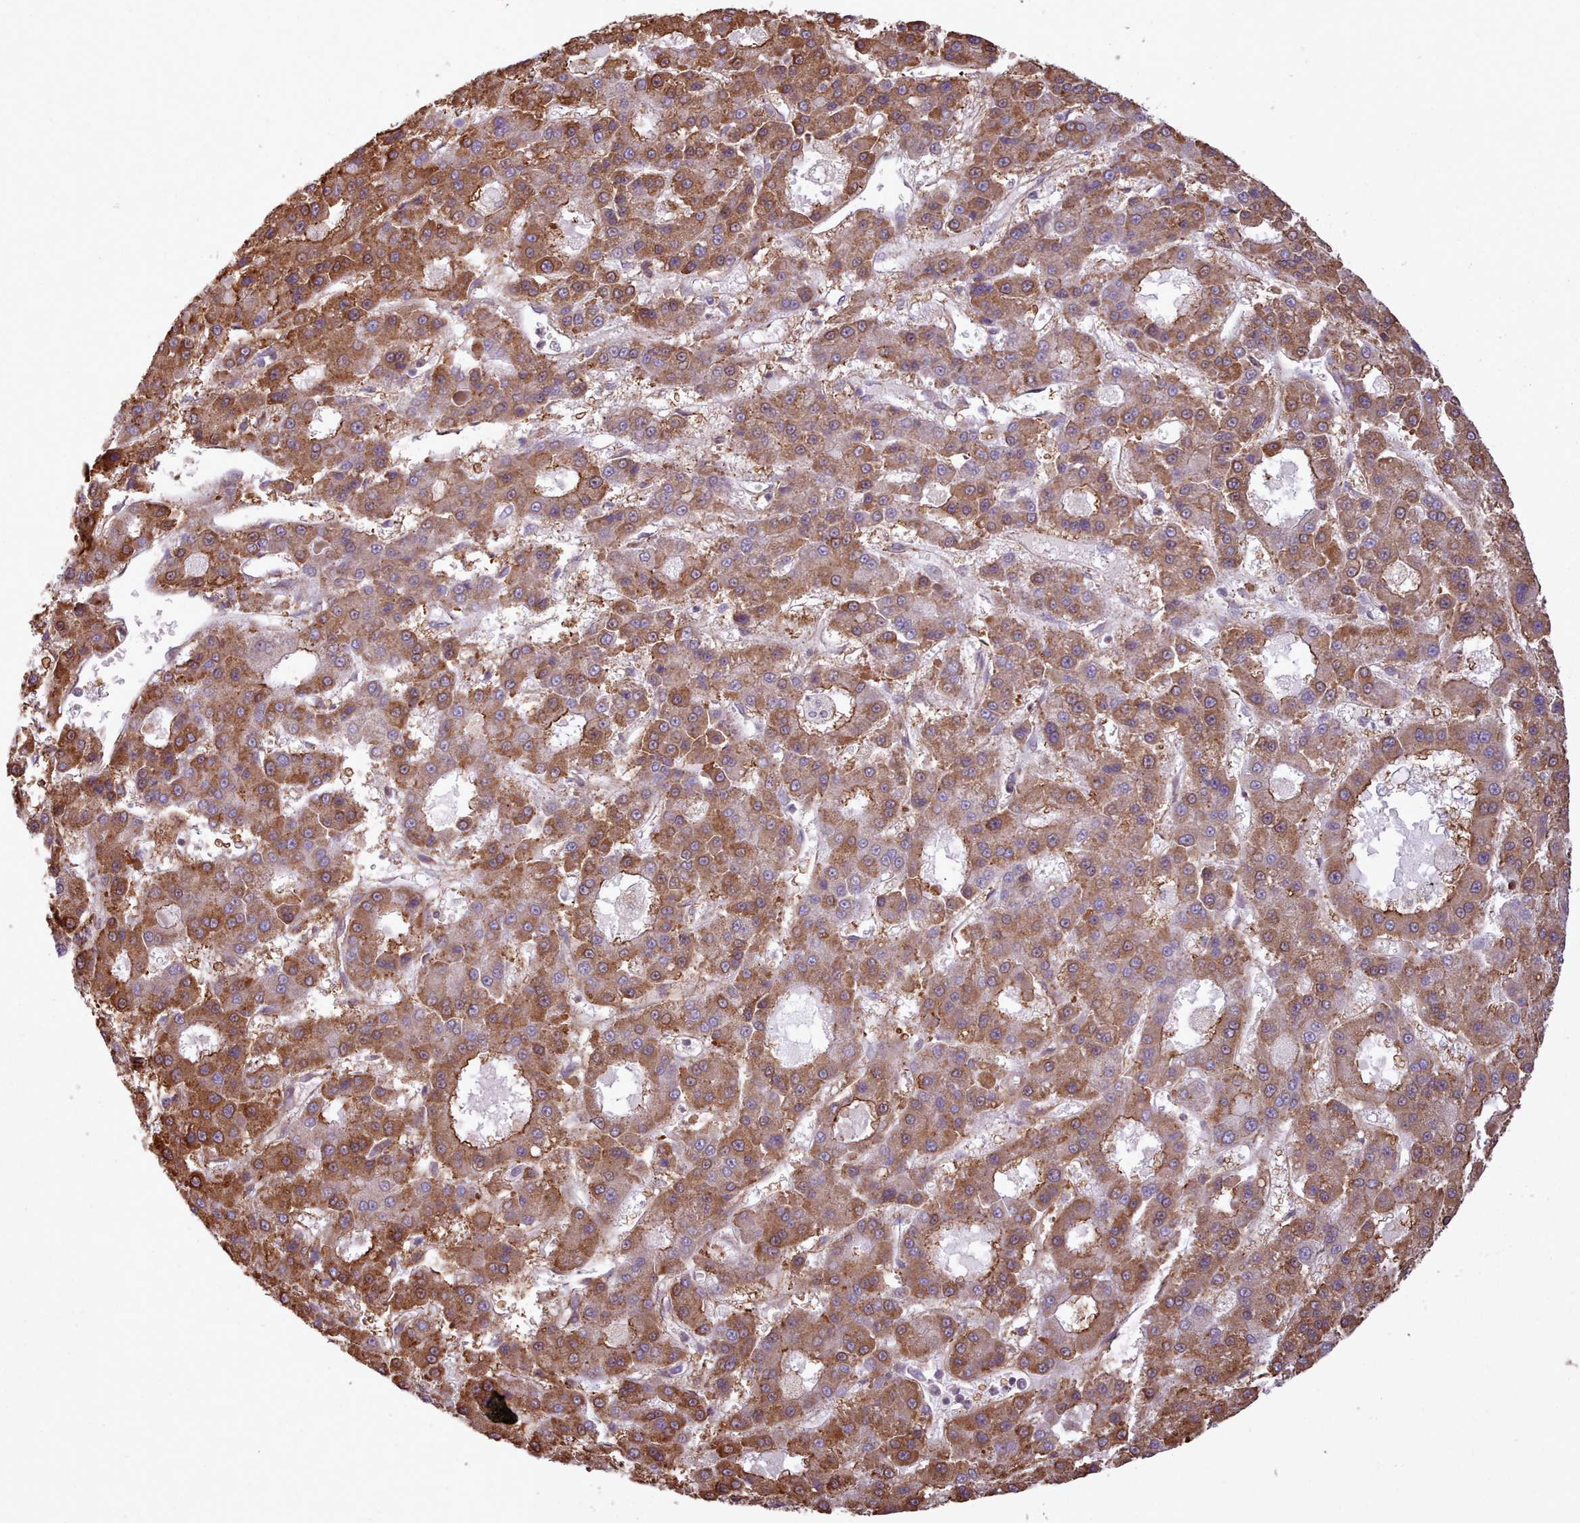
{"staining": {"intensity": "strong", "quantity": "25%-75%", "location": "cytoplasmic/membranous"}, "tissue": "liver cancer", "cell_type": "Tumor cells", "image_type": "cancer", "snomed": [{"axis": "morphology", "description": "Carcinoma, Hepatocellular, NOS"}, {"axis": "topography", "description": "Liver"}], "caption": "Immunohistochemical staining of liver cancer (hepatocellular carcinoma) reveals high levels of strong cytoplasmic/membranous staining in approximately 25%-75% of tumor cells.", "gene": "ZMYM4", "patient": {"sex": "male", "age": 70}}